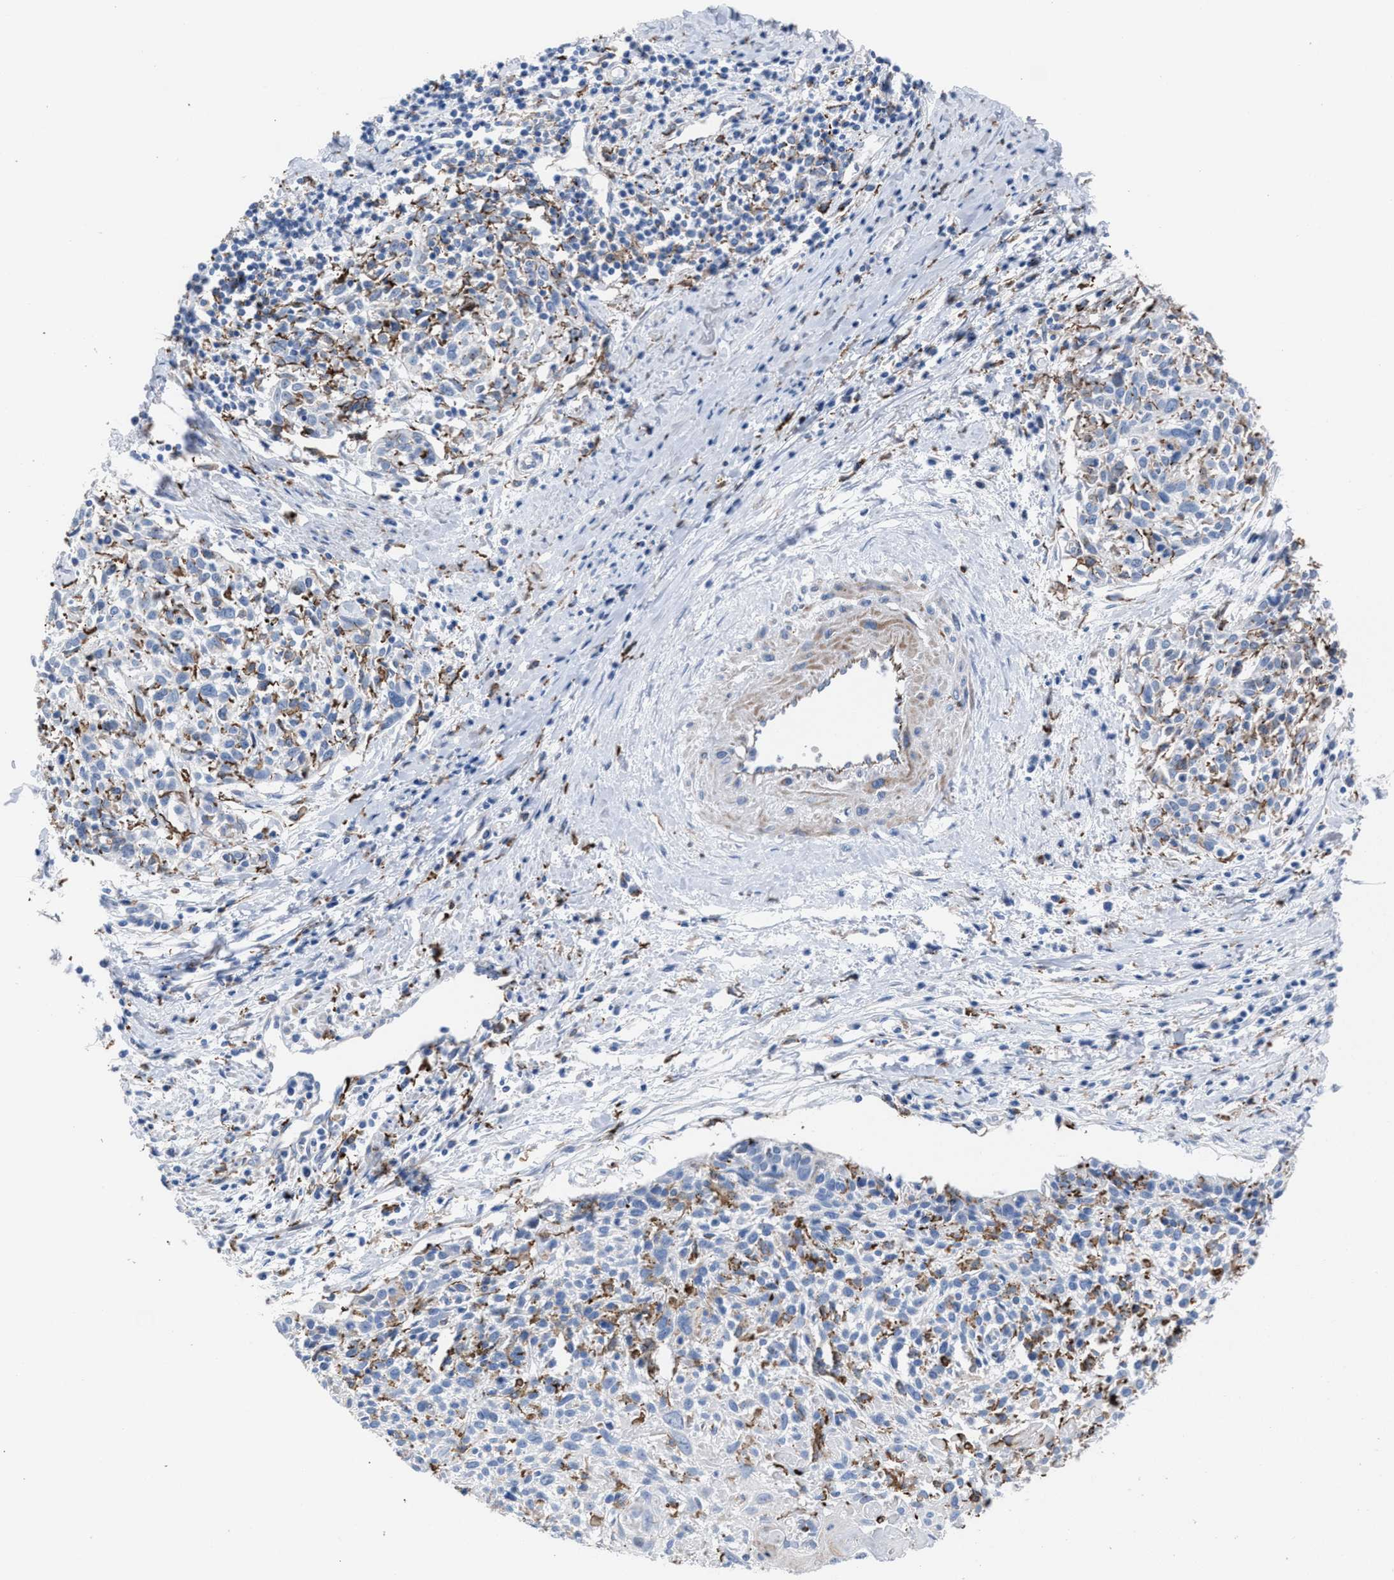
{"staining": {"intensity": "negative", "quantity": "none", "location": "none"}, "tissue": "cervical cancer", "cell_type": "Tumor cells", "image_type": "cancer", "snomed": [{"axis": "morphology", "description": "Squamous cell carcinoma, NOS"}, {"axis": "topography", "description": "Cervix"}], "caption": "Immunohistochemistry (IHC) of cervical squamous cell carcinoma displays no staining in tumor cells.", "gene": "SLC47A1", "patient": {"sex": "female", "age": 51}}